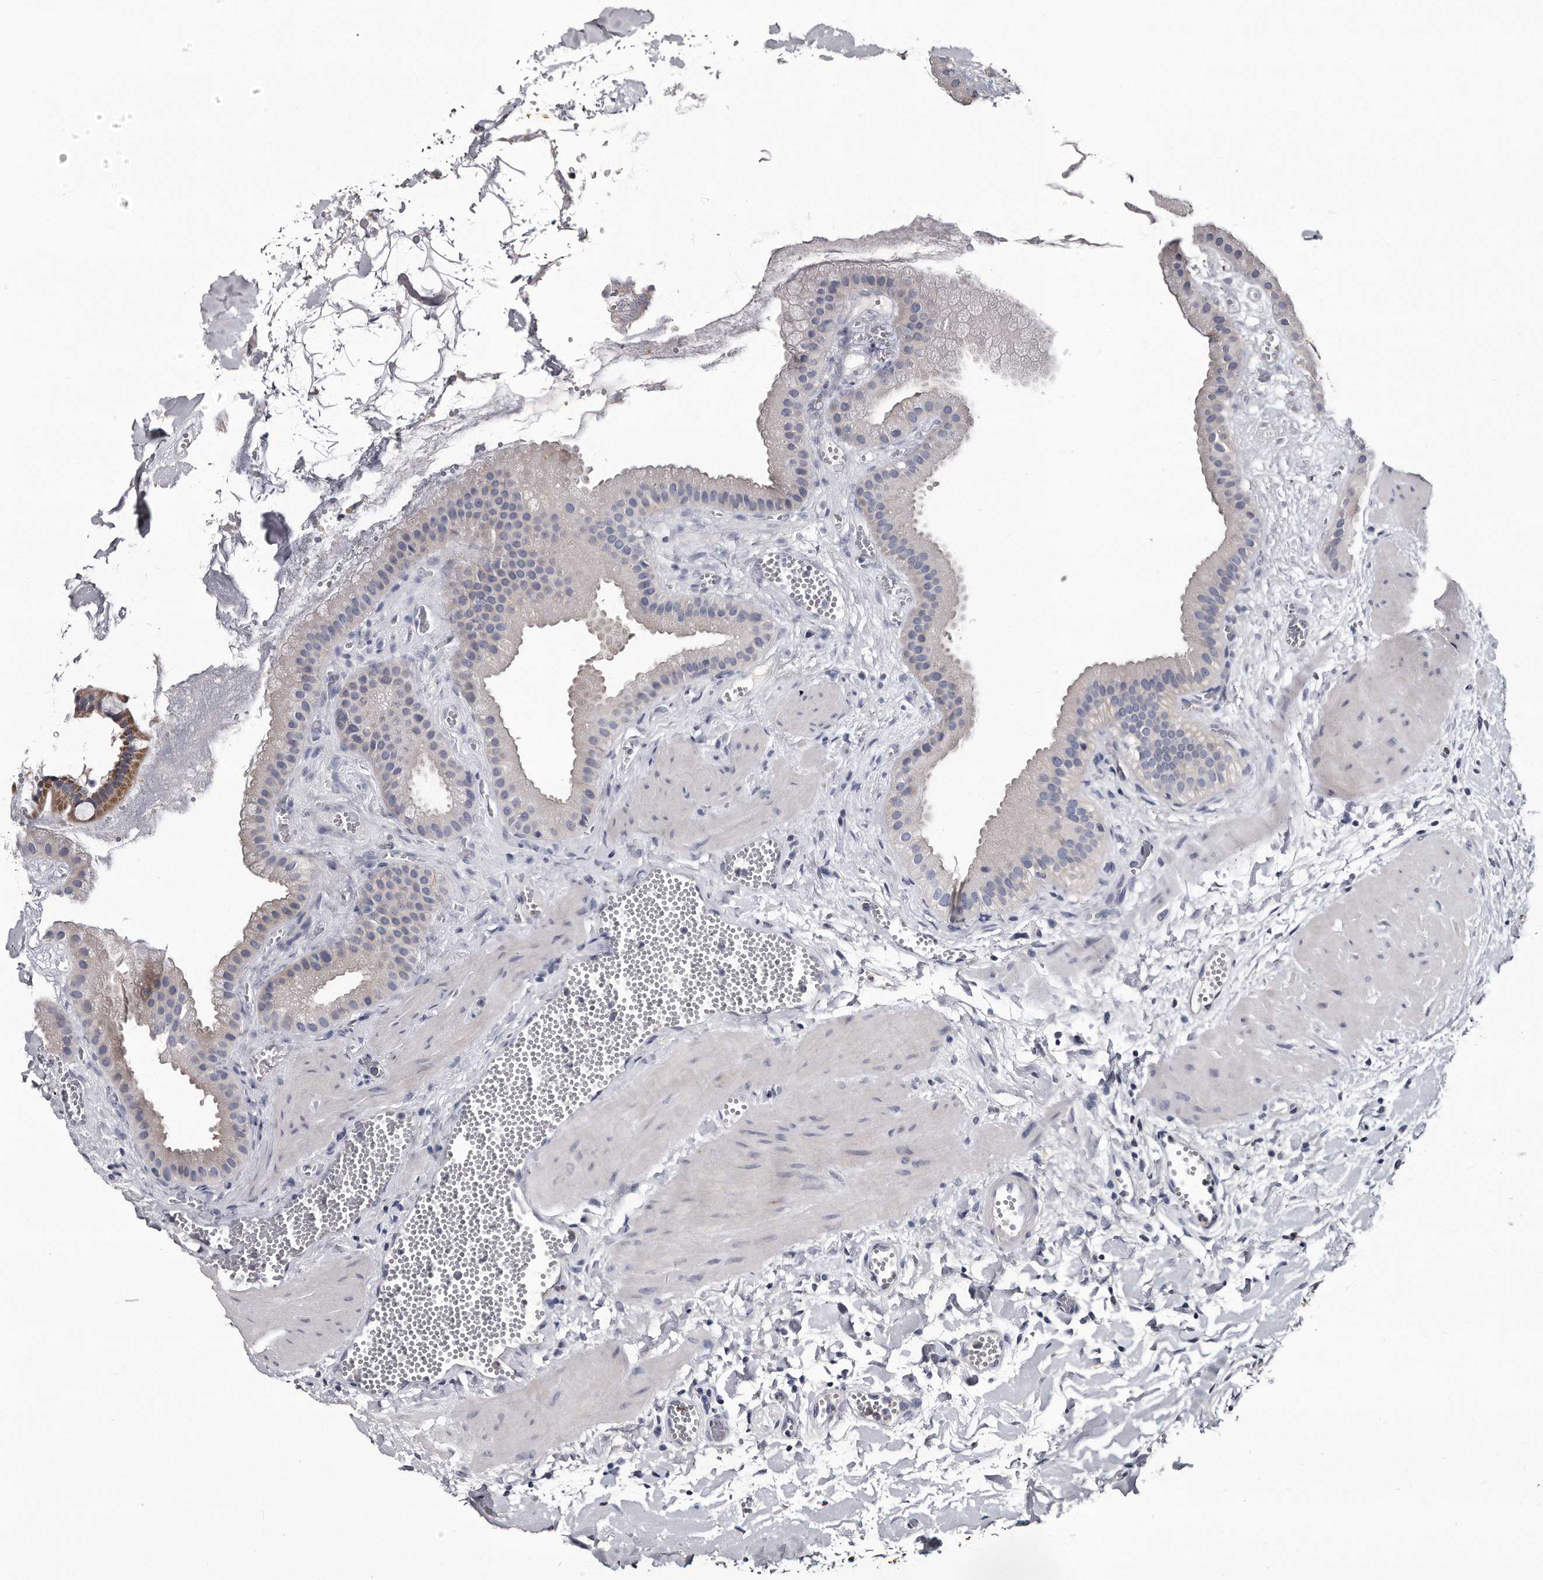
{"staining": {"intensity": "moderate", "quantity": "<25%", "location": "cytoplasmic/membranous"}, "tissue": "gallbladder", "cell_type": "Glandular cells", "image_type": "normal", "snomed": [{"axis": "morphology", "description": "Normal tissue, NOS"}, {"axis": "topography", "description": "Gallbladder"}], "caption": "Brown immunohistochemical staining in unremarkable gallbladder reveals moderate cytoplasmic/membranous positivity in approximately <25% of glandular cells.", "gene": "GAPVD1", "patient": {"sex": "male", "age": 55}}